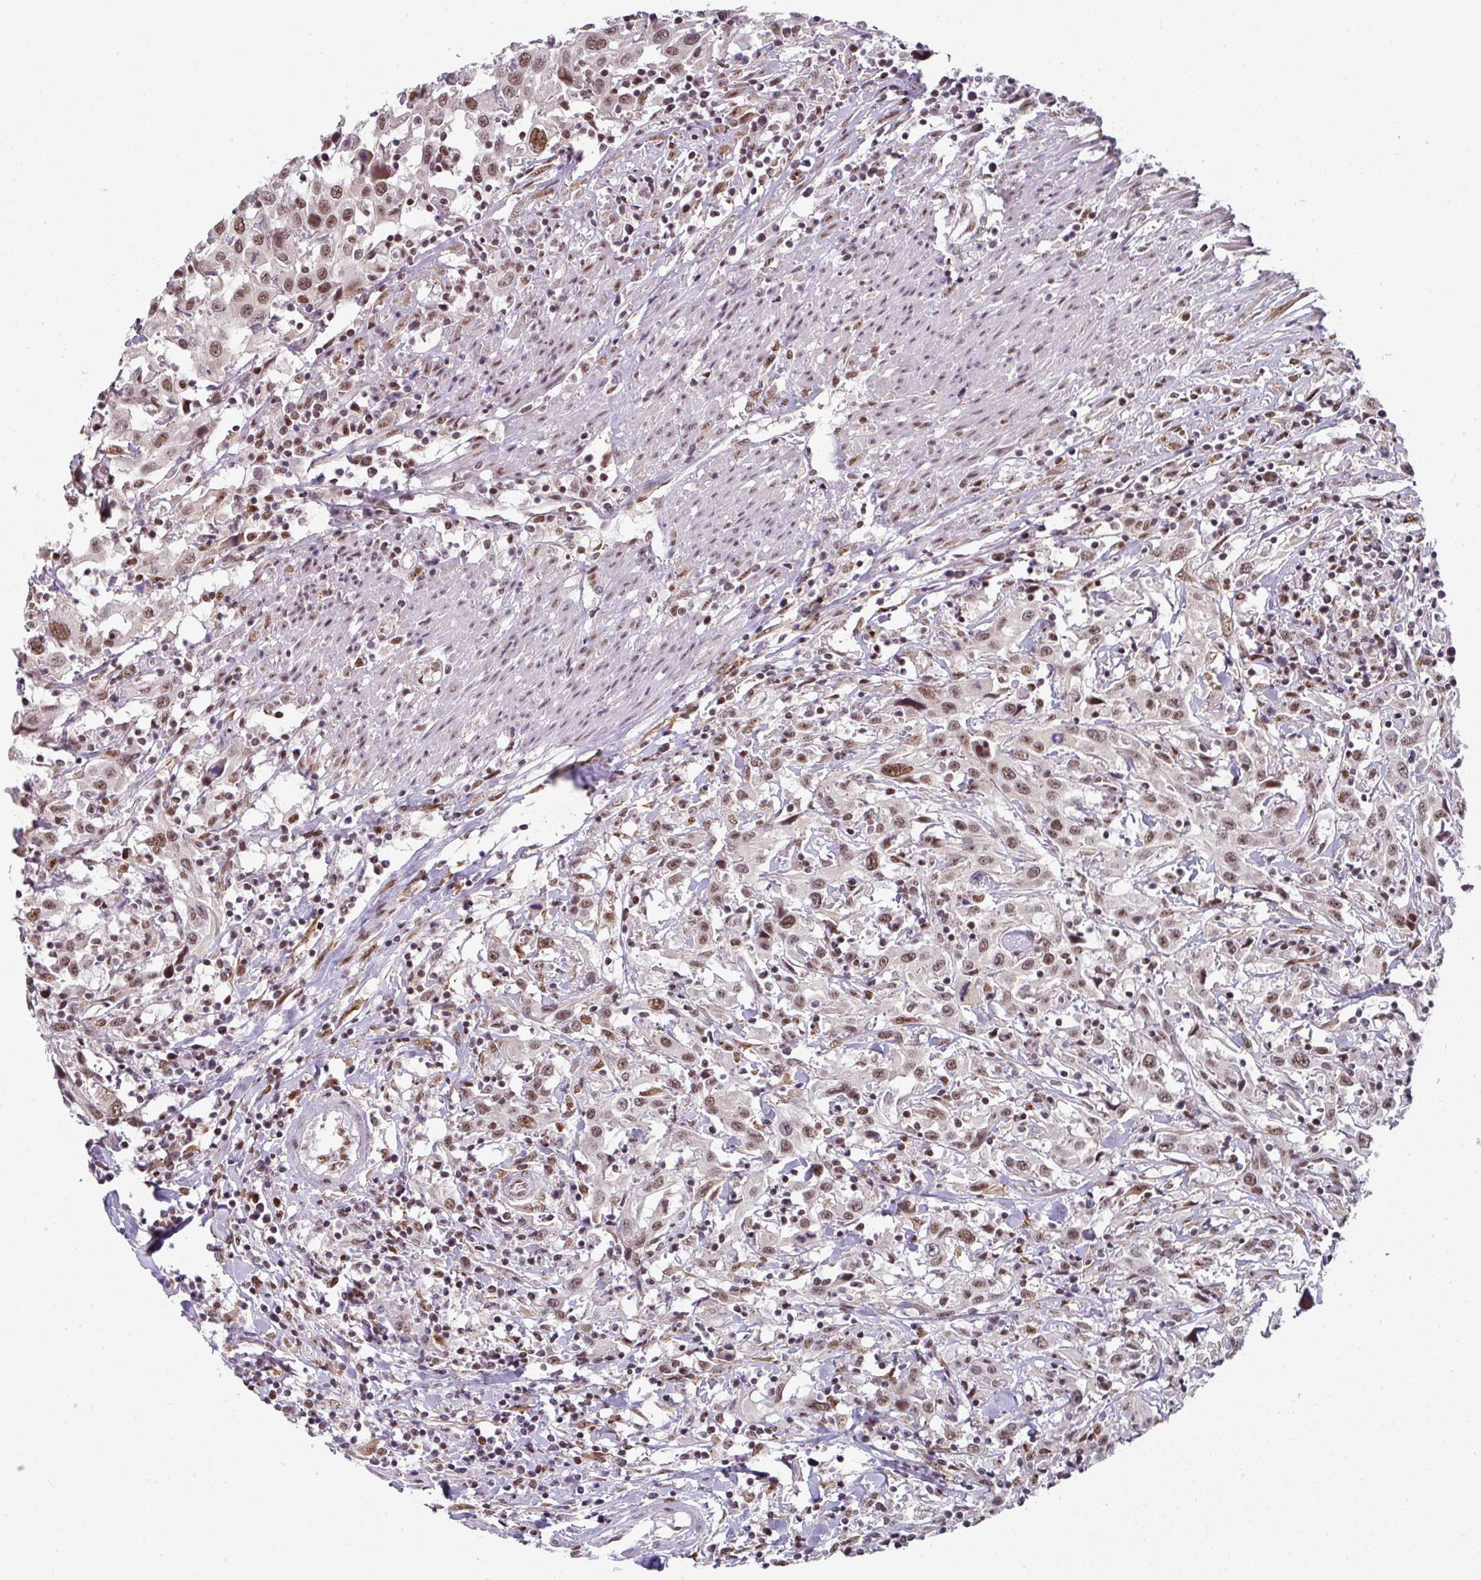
{"staining": {"intensity": "moderate", "quantity": ">75%", "location": "nuclear"}, "tissue": "urothelial cancer", "cell_type": "Tumor cells", "image_type": "cancer", "snomed": [{"axis": "morphology", "description": "Urothelial carcinoma, High grade"}, {"axis": "topography", "description": "Urinary bladder"}], "caption": "Protein expression by immunohistochemistry (IHC) reveals moderate nuclear expression in about >75% of tumor cells in urothelial carcinoma (high-grade).", "gene": "RAD50", "patient": {"sex": "male", "age": 61}}